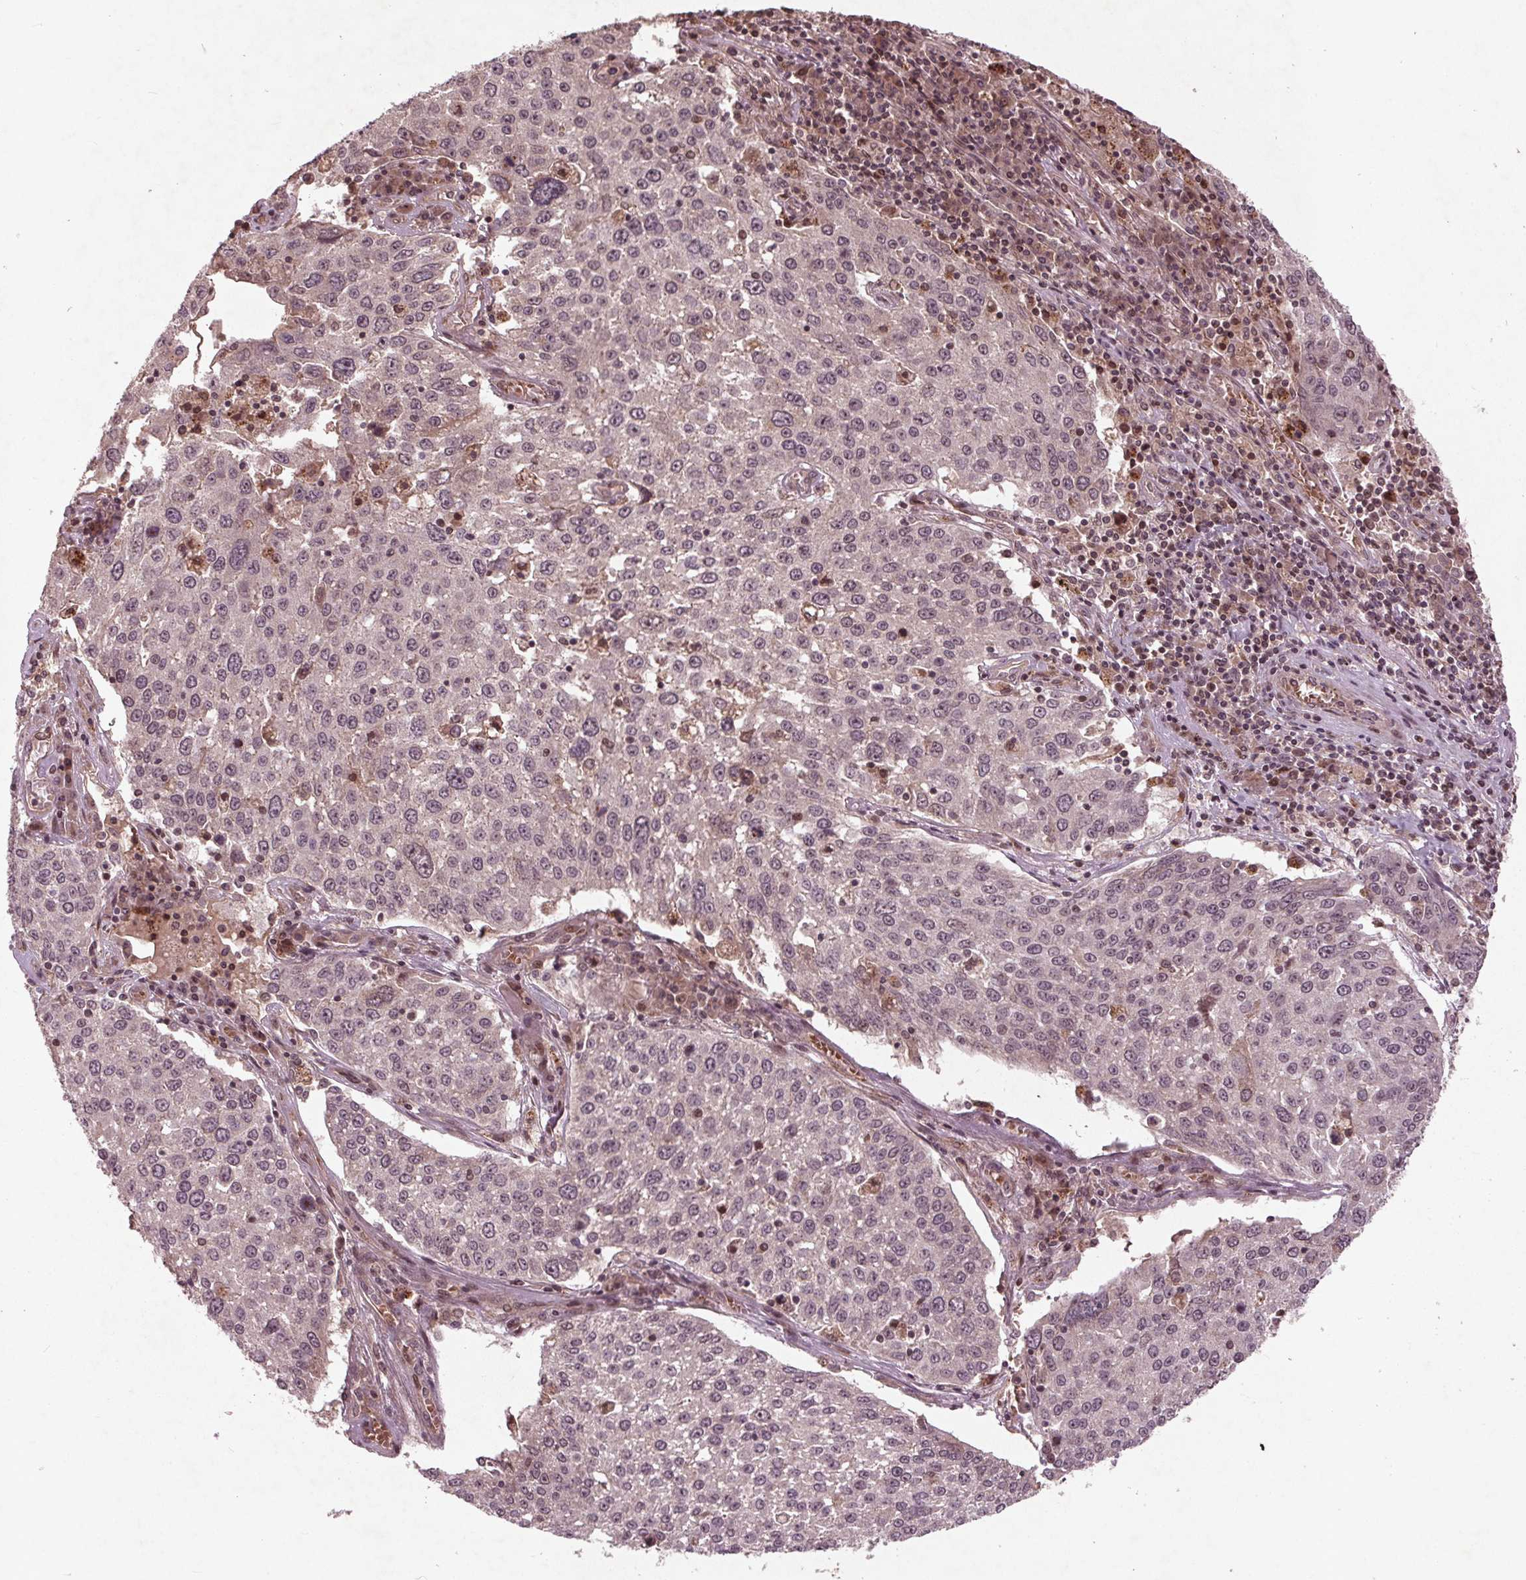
{"staining": {"intensity": "weak", "quantity": "<25%", "location": "nuclear"}, "tissue": "lung cancer", "cell_type": "Tumor cells", "image_type": "cancer", "snomed": [{"axis": "morphology", "description": "Squamous cell carcinoma, NOS"}, {"axis": "topography", "description": "Lung"}], "caption": "The immunohistochemistry histopathology image has no significant staining in tumor cells of lung cancer tissue.", "gene": "CDKL4", "patient": {"sex": "male", "age": 65}}